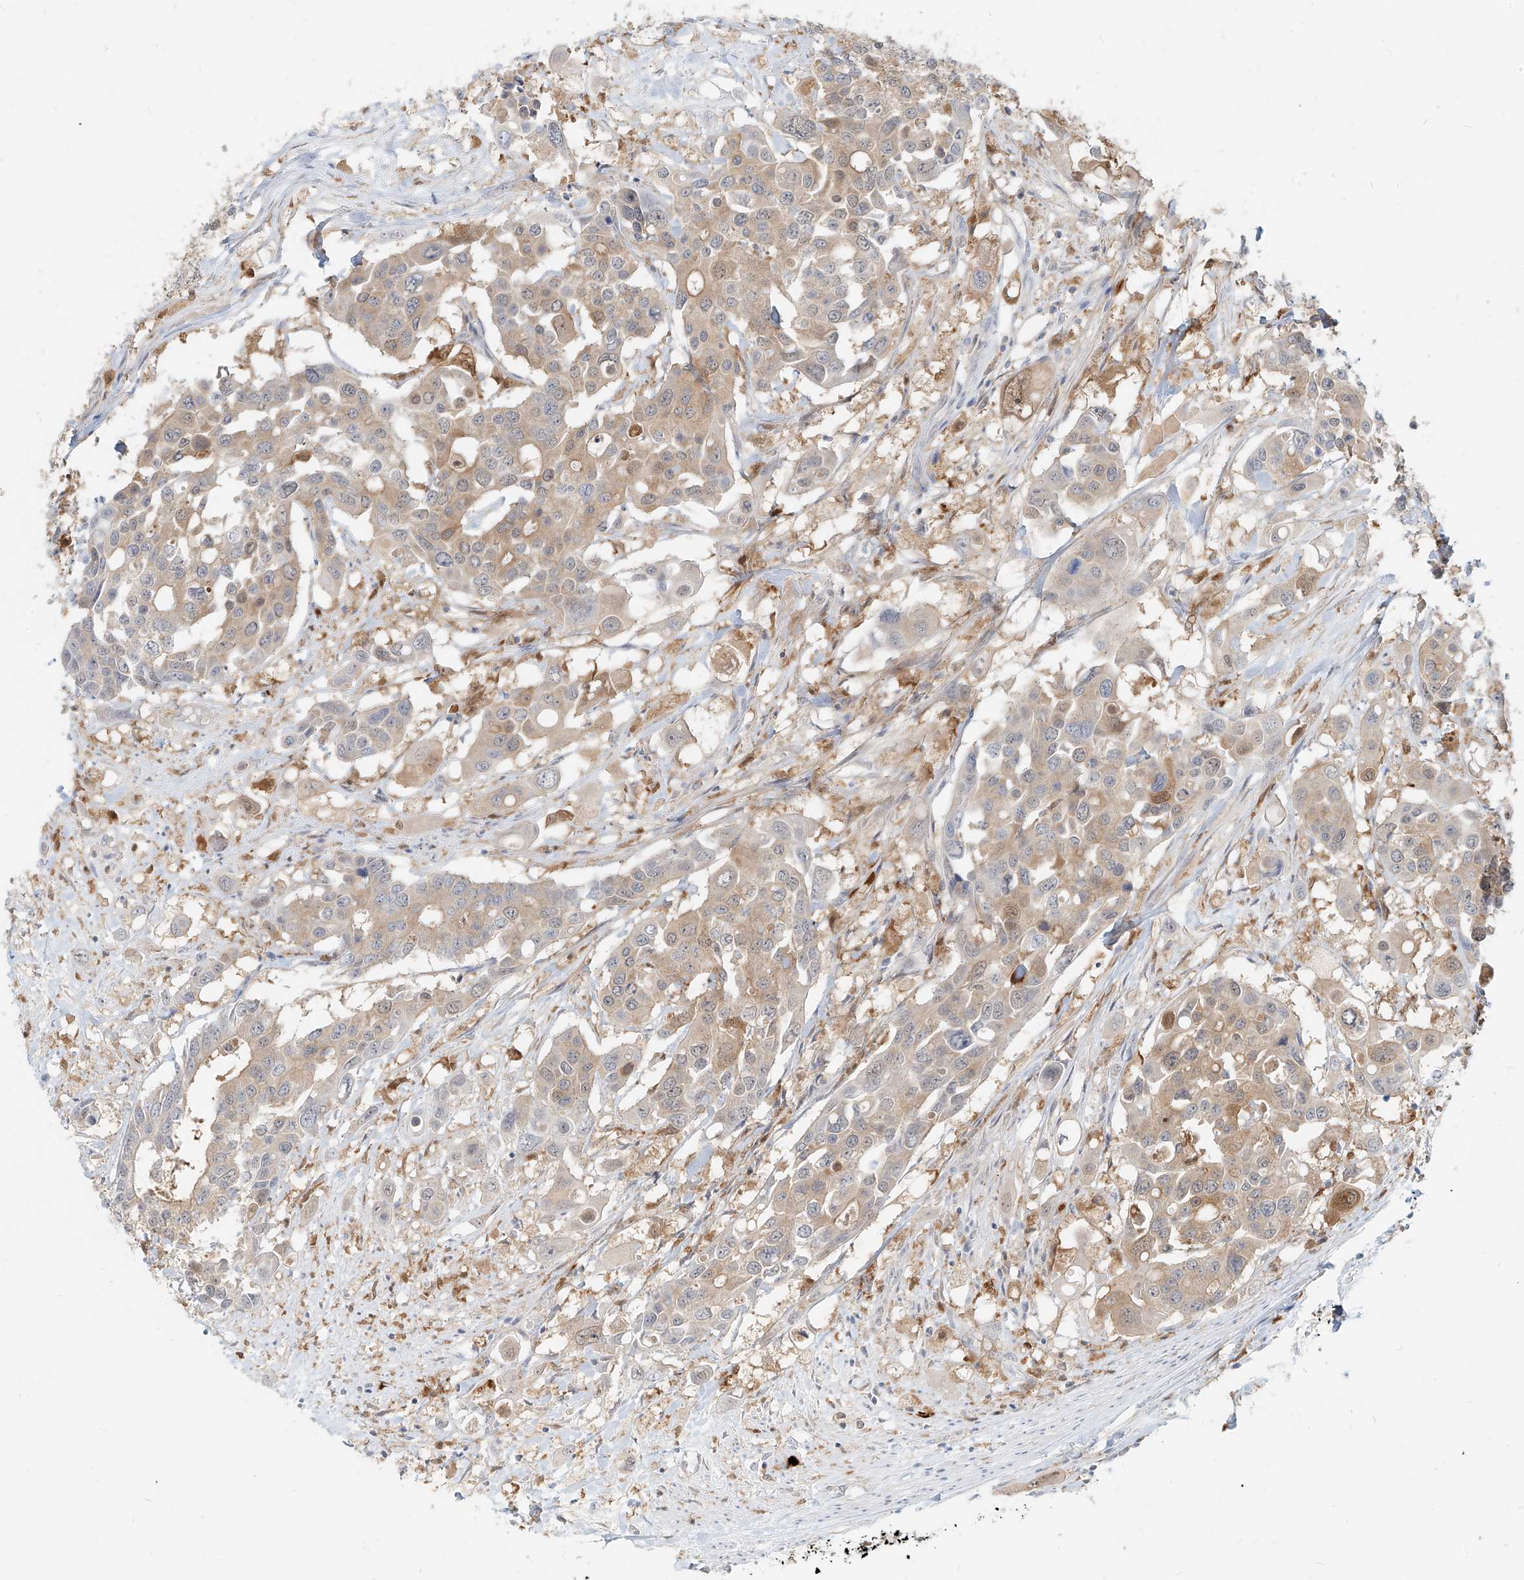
{"staining": {"intensity": "weak", "quantity": ">75%", "location": "cytoplasmic/membranous"}, "tissue": "colorectal cancer", "cell_type": "Tumor cells", "image_type": "cancer", "snomed": [{"axis": "morphology", "description": "Adenocarcinoma, NOS"}, {"axis": "topography", "description": "Colon"}], "caption": "Human adenocarcinoma (colorectal) stained with a protein marker exhibits weak staining in tumor cells.", "gene": "PGD", "patient": {"sex": "male", "age": 77}}